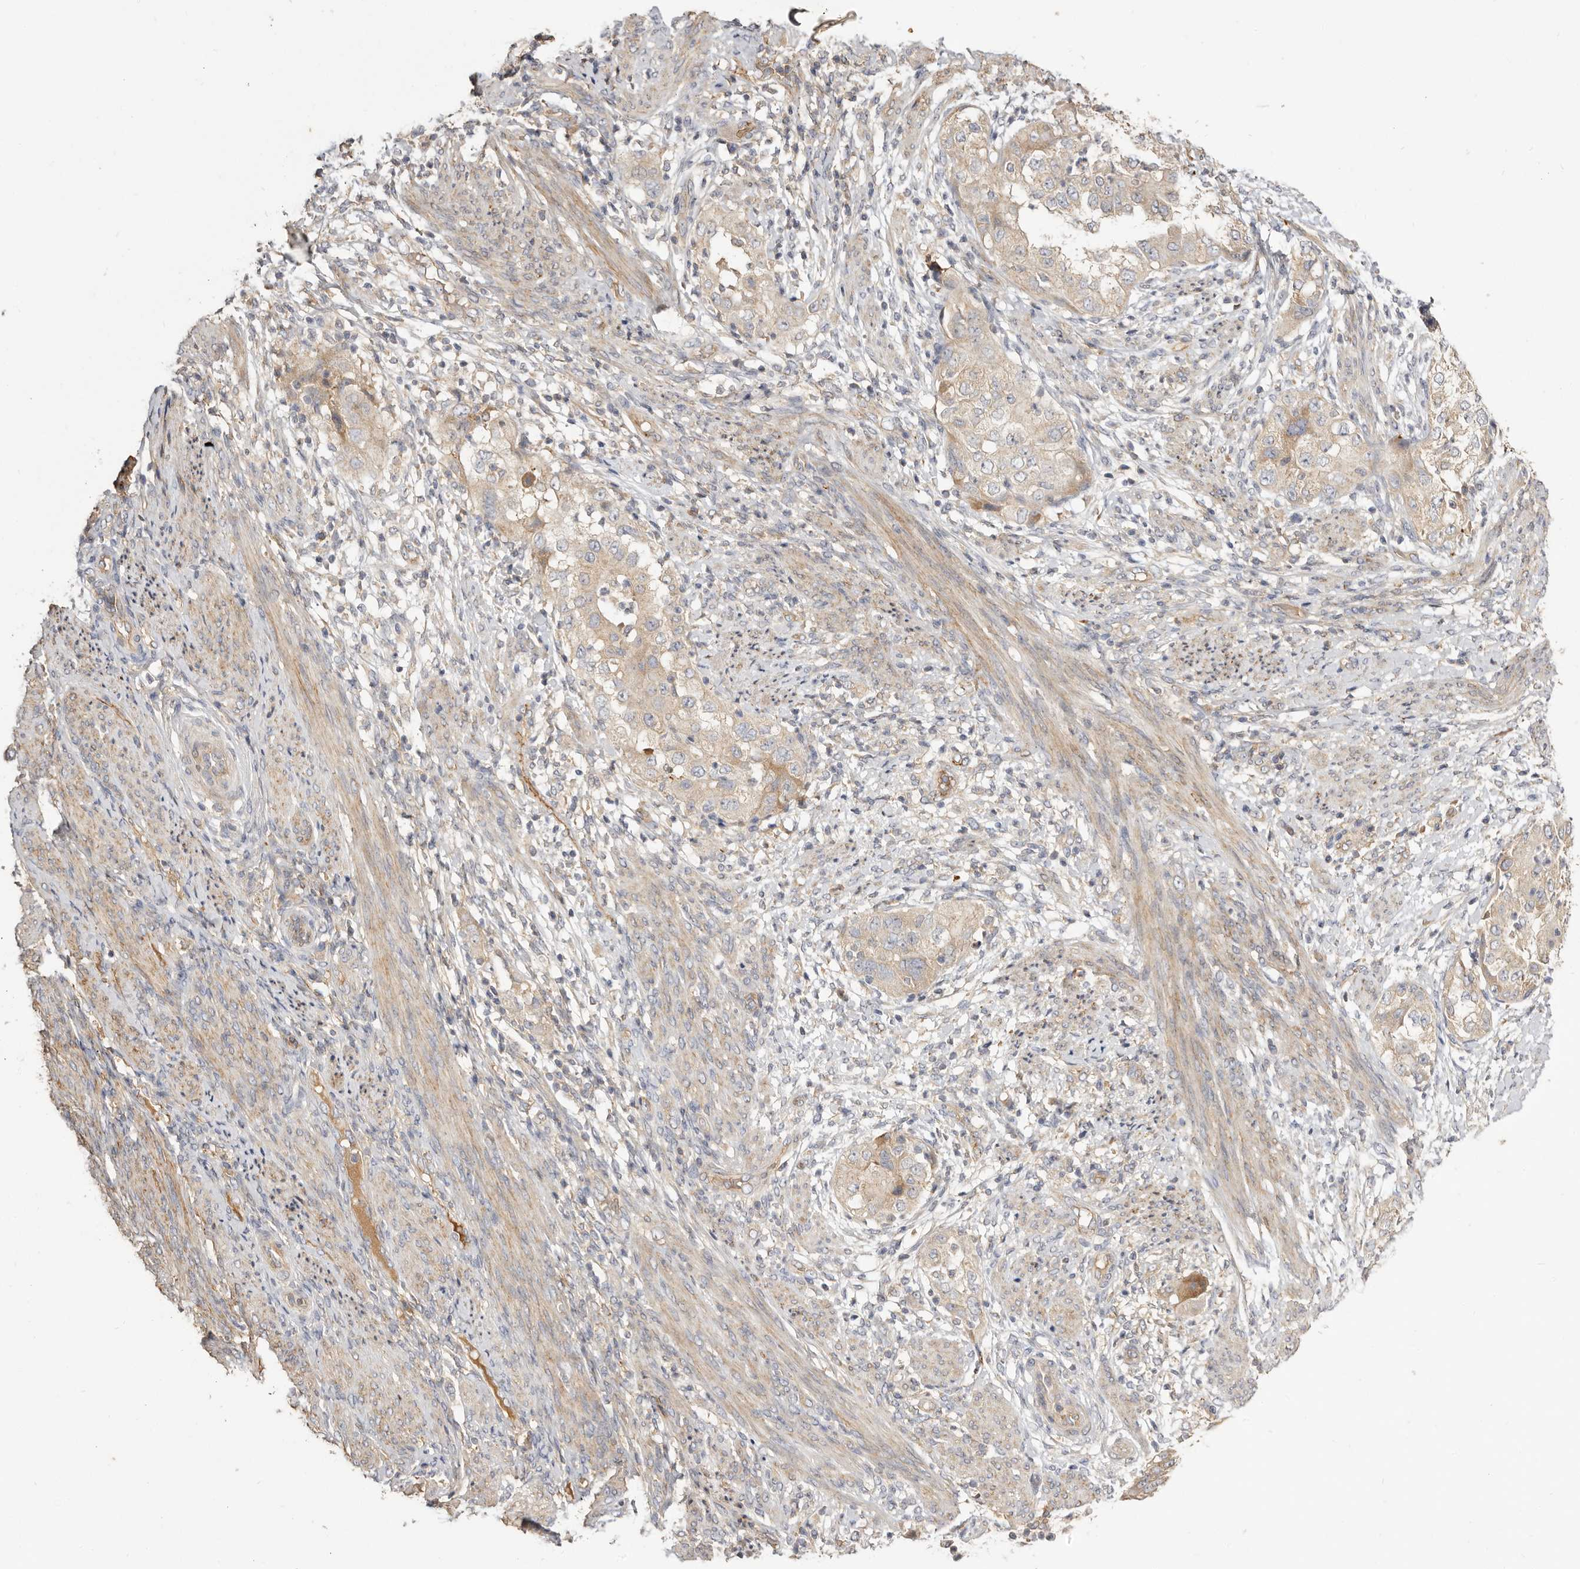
{"staining": {"intensity": "weak", "quantity": ">75%", "location": "cytoplasmic/membranous"}, "tissue": "endometrial cancer", "cell_type": "Tumor cells", "image_type": "cancer", "snomed": [{"axis": "morphology", "description": "Adenocarcinoma, NOS"}, {"axis": "topography", "description": "Endometrium"}], "caption": "IHC (DAB) staining of endometrial cancer exhibits weak cytoplasmic/membranous protein staining in about >75% of tumor cells. (brown staining indicates protein expression, while blue staining denotes nuclei).", "gene": "ADAMTS9", "patient": {"sex": "female", "age": 85}}